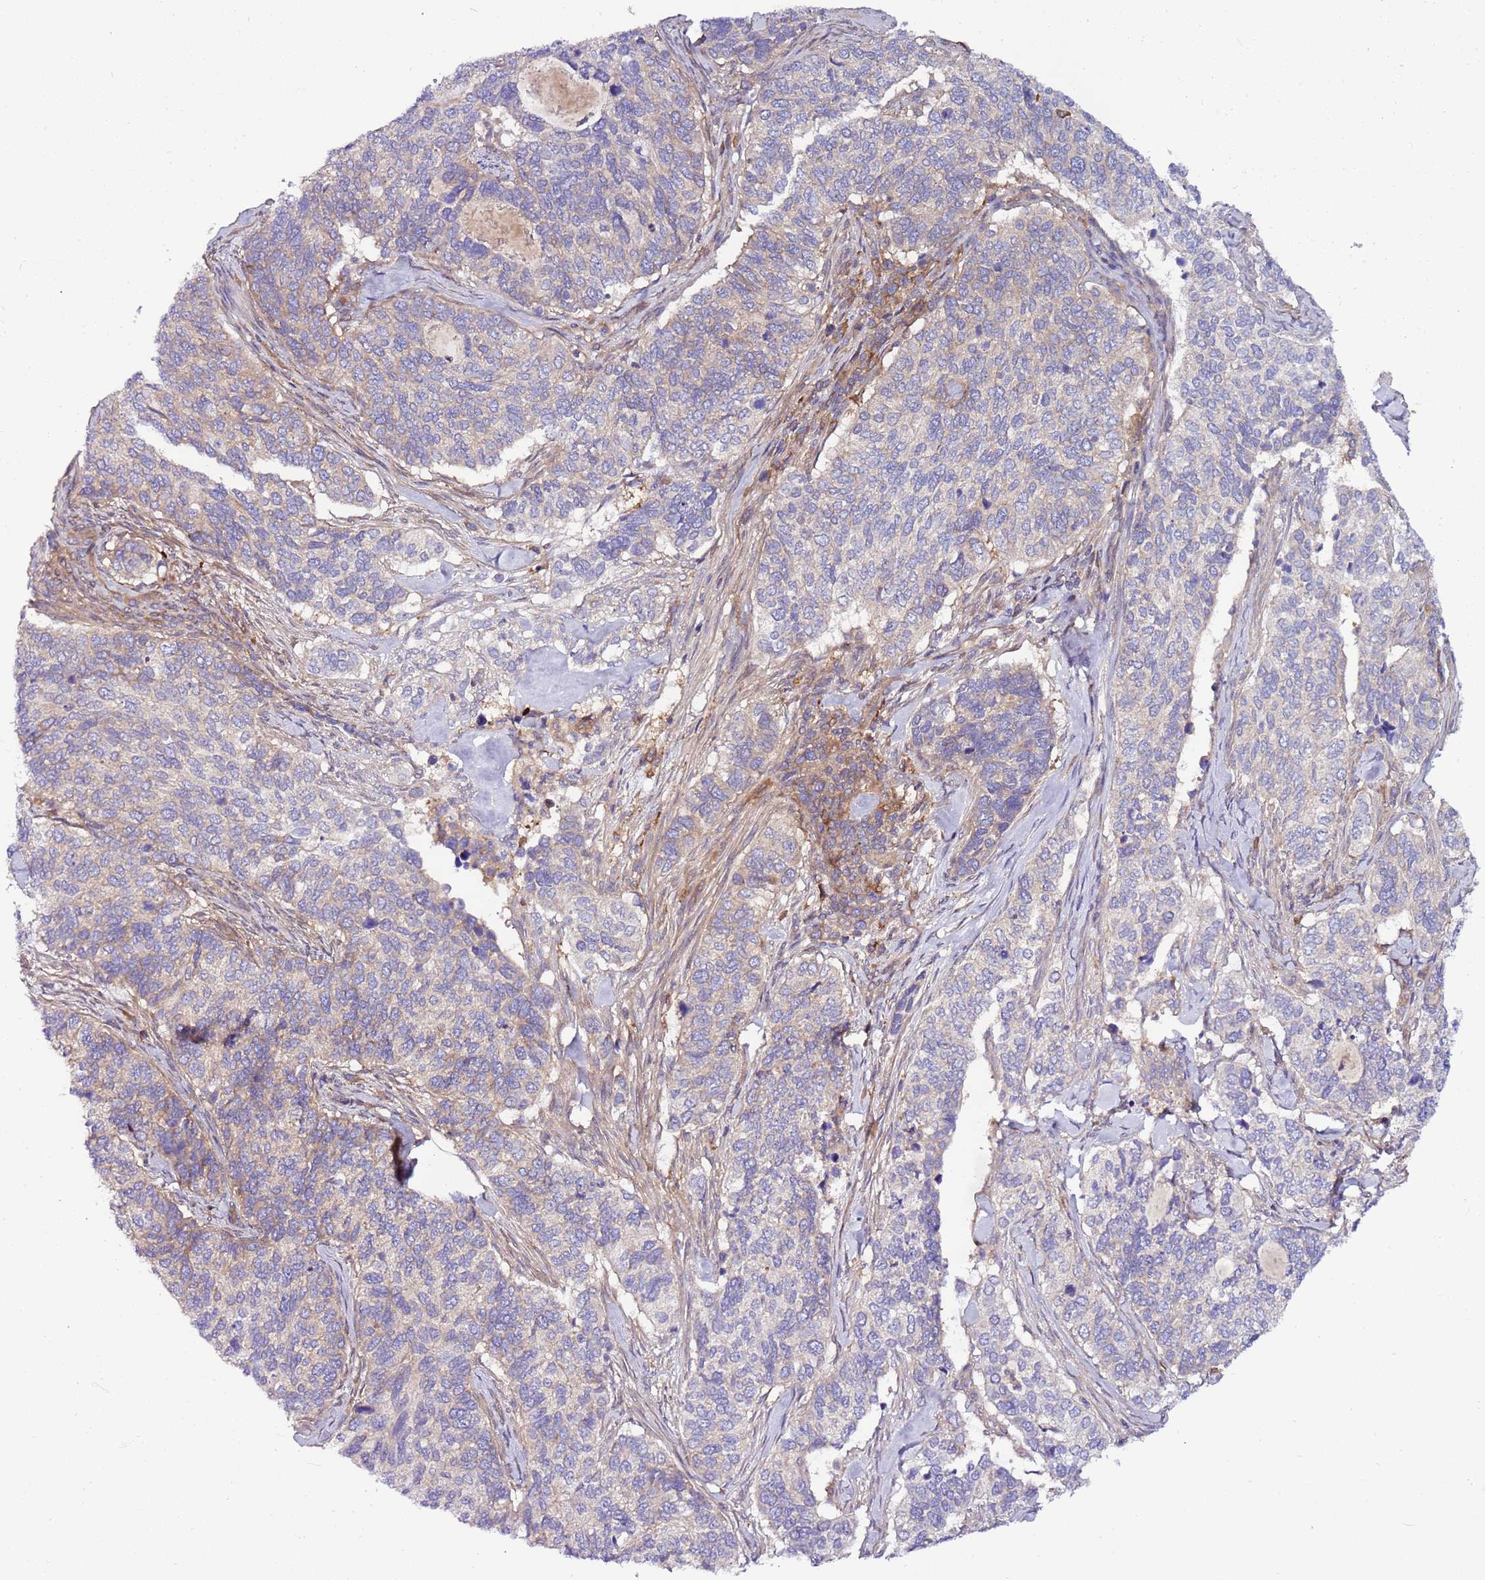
{"staining": {"intensity": "negative", "quantity": "none", "location": "none"}, "tissue": "cervical cancer", "cell_type": "Tumor cells", "image_type": "cancer", "snomed": [{"axis": "morphology", "description": "Squamous cell carcinoma, NOS"}, {"axis": "topography", "description": "Cervix"}], "caption": "IHC image of neoplastic tissue: squamous cell carcinoma (cervical) stained with DAB exhibits no significant protein positivity in tumor cells.", "gene": "ATXN2L", "patient": {"sex": "female", "age": 38}}